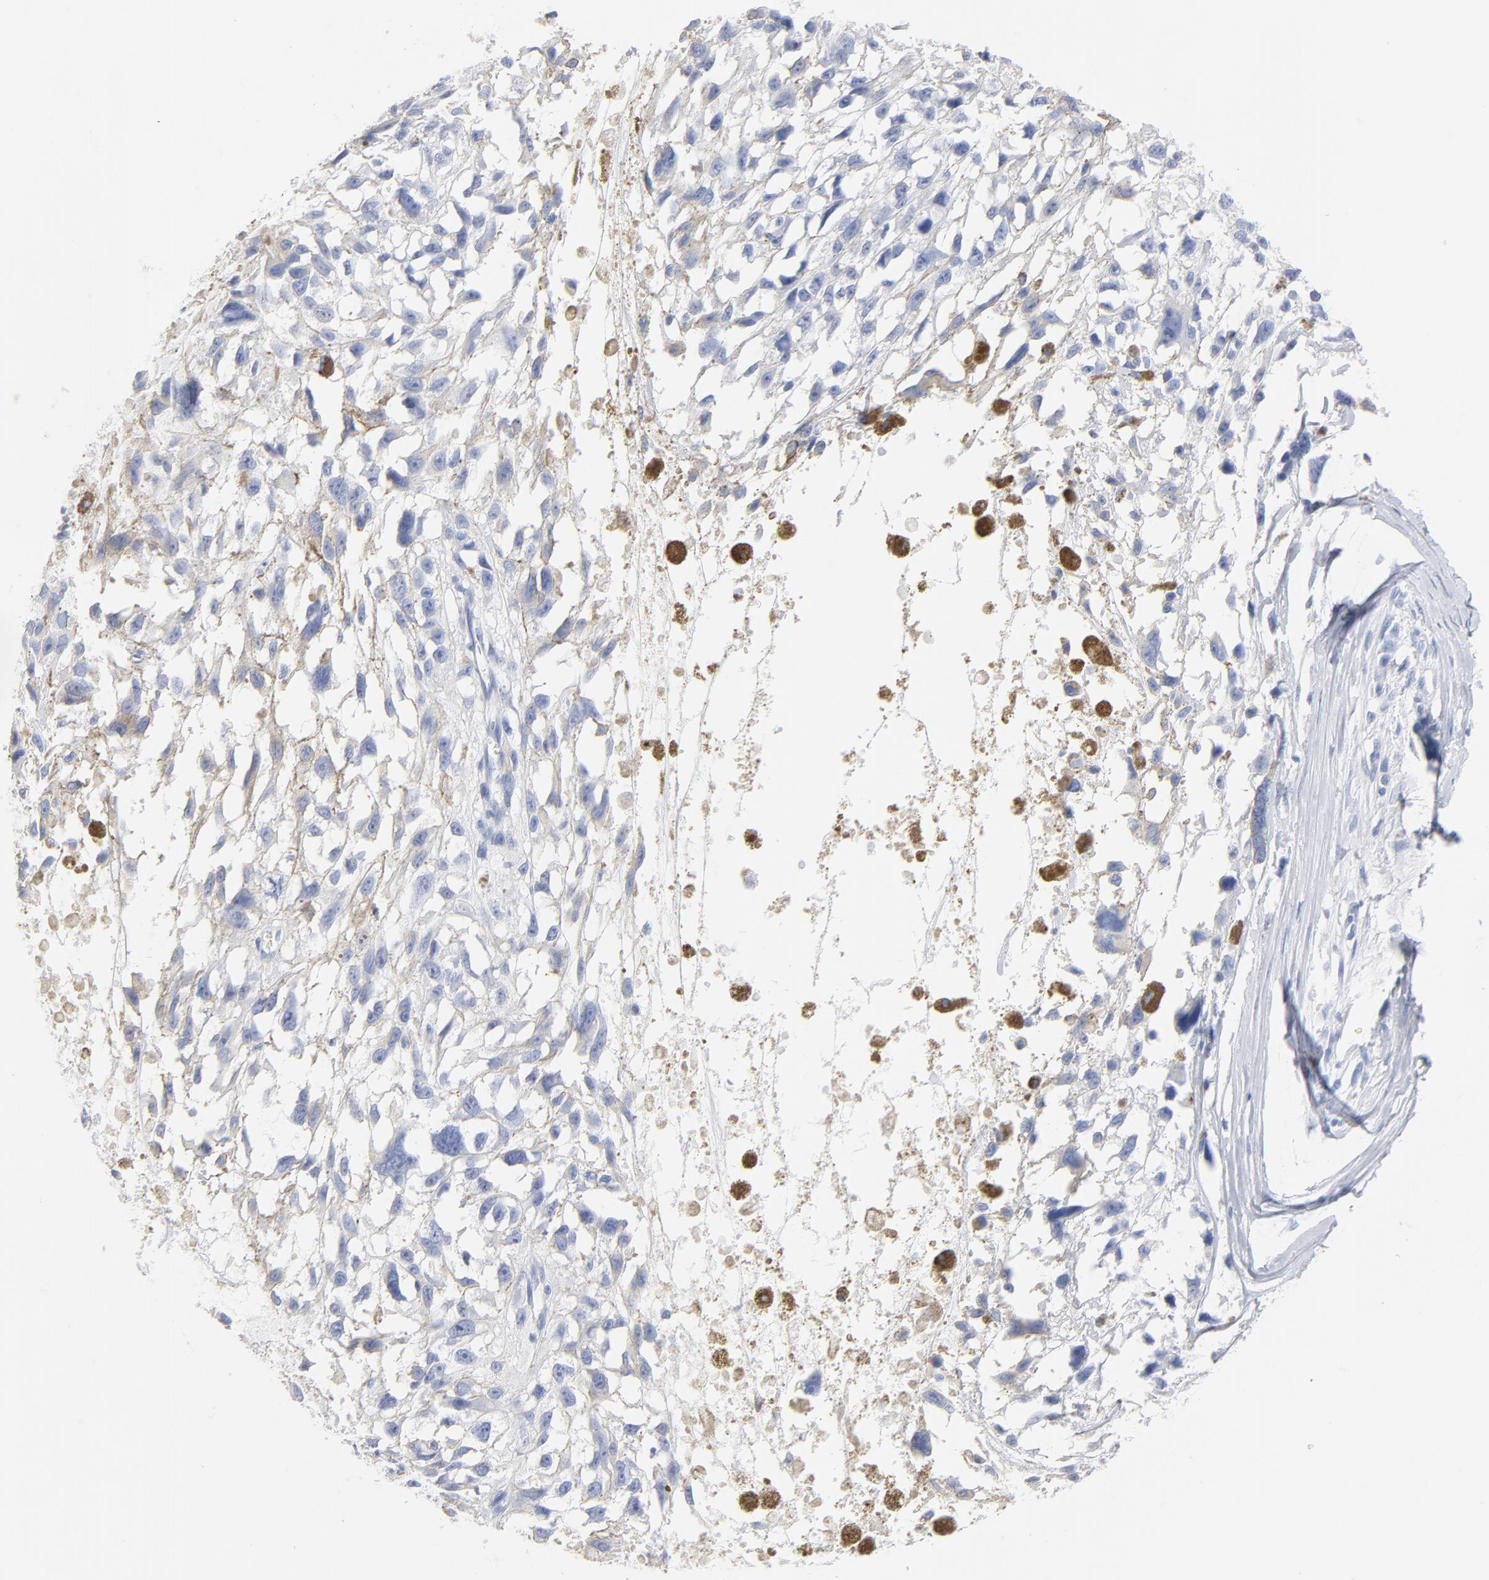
{"staining": {"intensity": "negative", "quantity": "none", "location": "none"}, "tissue": "melanoma", "cell_type": "Tumor cells", "image_type": "cancer", "snomed": [{"axis": "morphology", "description": "Malignant melanoma, Metastatic site"}, {"axis": "topography", "description": "Lymph node"}], "caption": "DAB immunohistochemical staining of malignant melanoma (metastatic site) exhibits no significant expression in tumor cells.", "gene": "AGTR1", "patient": {"sex": "male", "age": 59}}